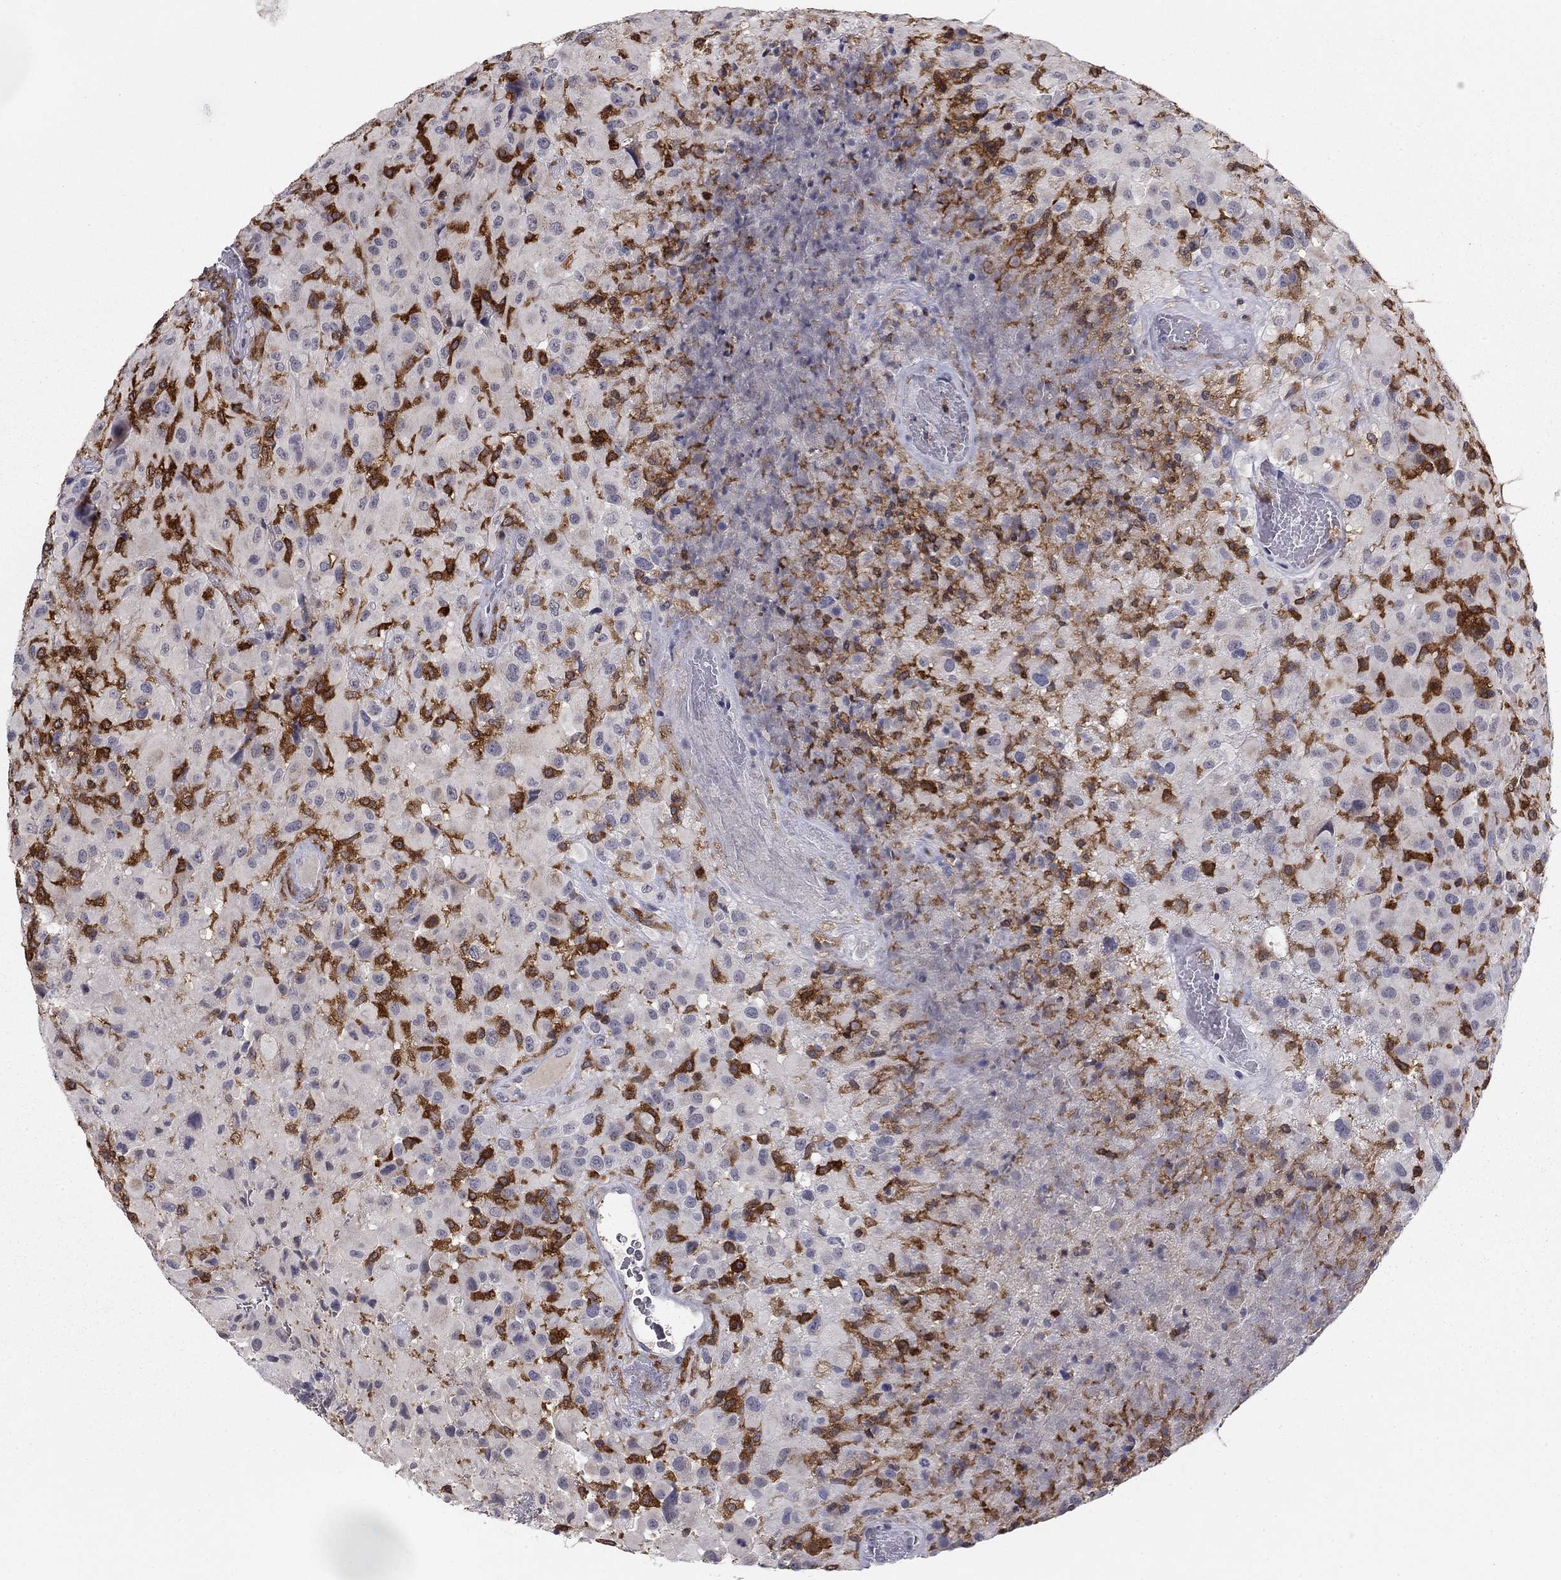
{"staining": {"intensity": "strong", "quantity": "<25%", "location": "cytoplasmic/membranous"}, "tissue": "glioma", "cell_type": "Tumor cells", "image_type": "cancer", "snomed": [{"axis": "morphology", "description": "Glioma, malignant, High grade"}, {"axis": "topography", "description": "Cerebral cortex"}], "caption": "Protein expression analysis of glioma reveals strong cytoplasmic/membranous staining in approximately <25% of tumor cells.", "gene": "PLCB2", "patient": {"sex": "male", "age": 35}}